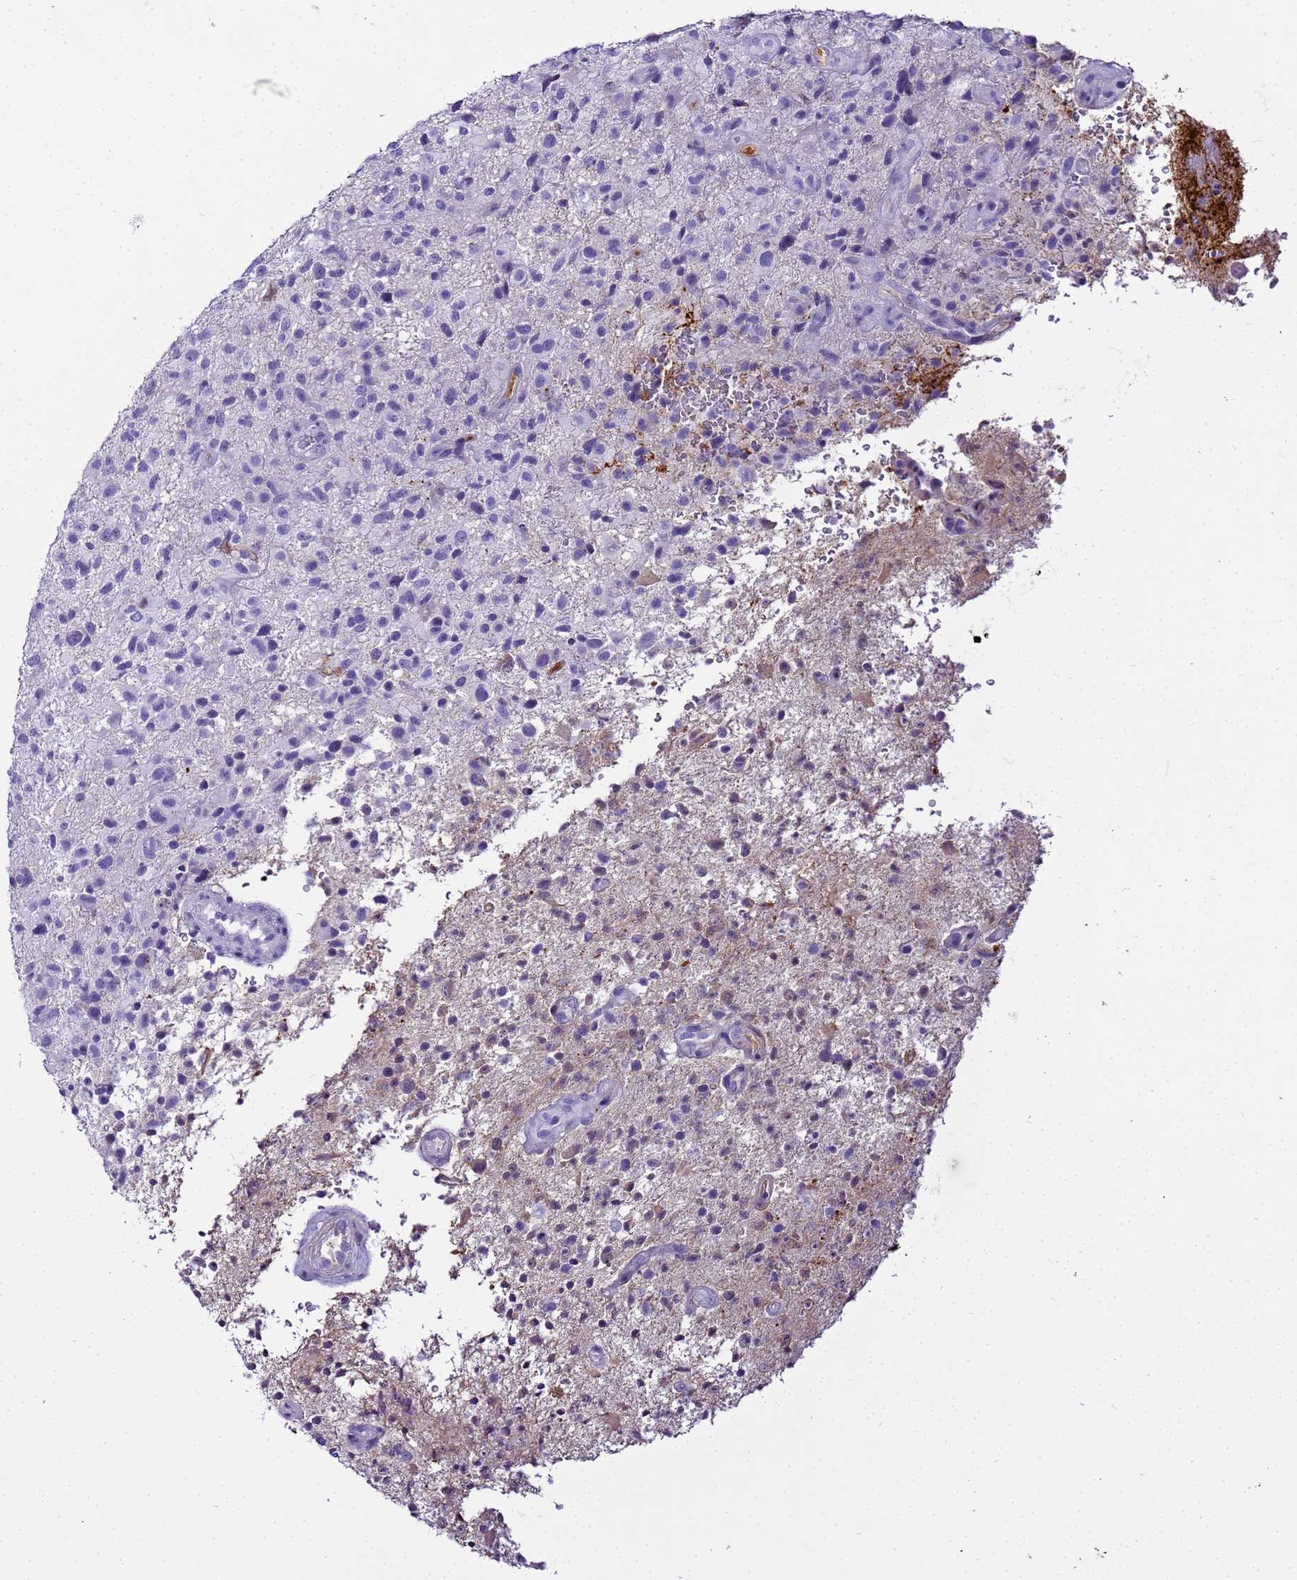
{"staining": {"intensity": "negative", "quantity": "none", "location": "none"}, "tissue": "glioma", "cell_type": "Tumor cells", "image_type": "cancer", "snomed": [{"axis": "morphology", "description": "Glioma, malignant, High grade"}, {"axis": "topography", "description": "Brain"}], "caption": "Tumor cells show no significant staining in glioma. (Immunohistochemistry (ihc), brightfield microscopy, high magnification).", "gene": "CFHR2", "patient": {"sex": "male", "age": 47}}